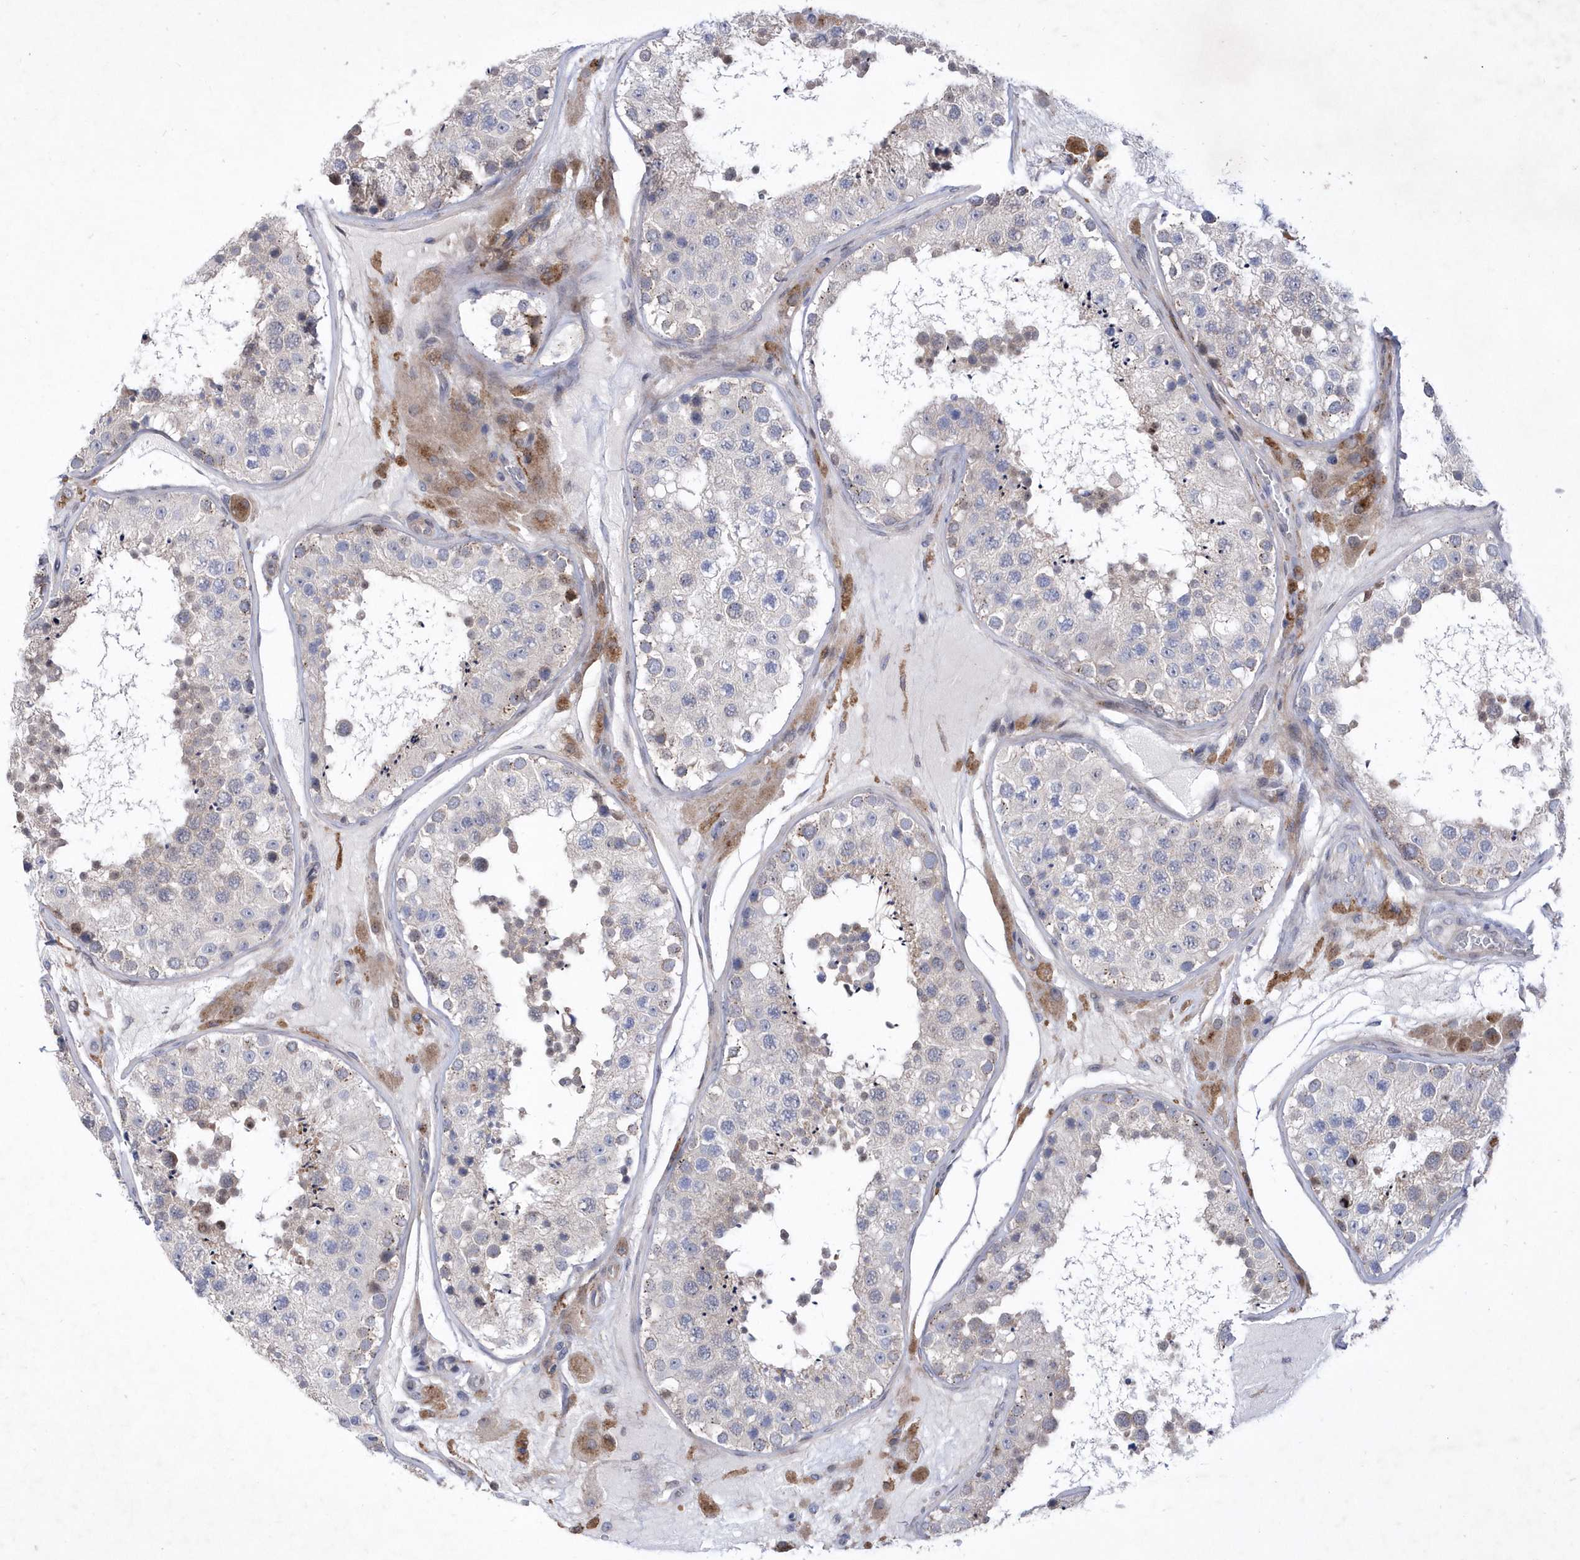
{"staining": {"intensity": "moderate", "quantity": "<25%", "location": "cytoplasmic/membranous"}, "tissue": "testis", "cell_type": "Cells in seminiferous ducts", "image_type": "normal", "snomed": [{"axis": "morphology", "description": "Normal tissue, NOS"}, {"axis": "topography", "description": "Testis"}], "caption": "This histopathology image demonstrates benign testis stained with IHC to label a protein in brown. The cytoplasmic/membranous of cells in seminiferous ducts show moderate positivity for the protein. Nuclei are counter-stained blue.", "gene": "LONRF2", "patient": {"sex": "male", "age": 26}}